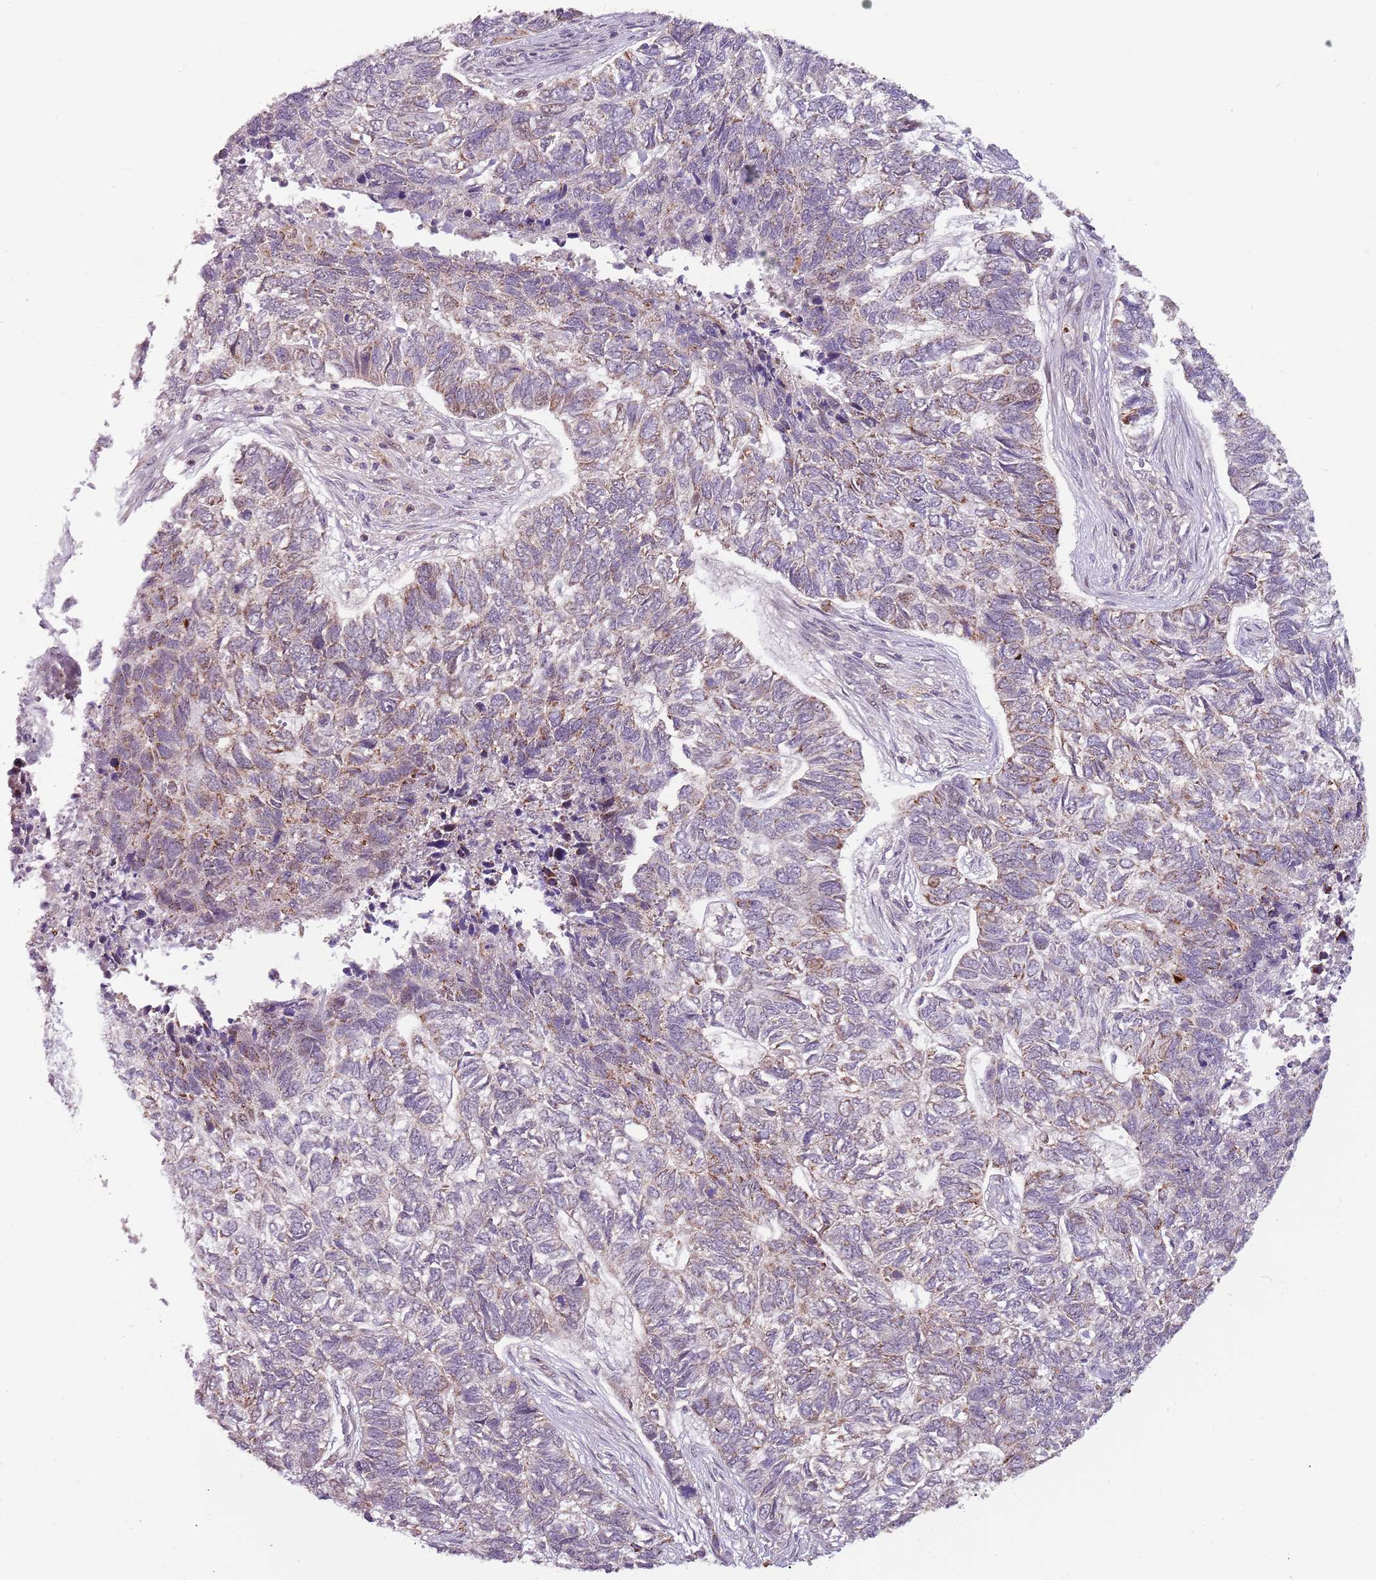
{"staining": {"intensity": "weak", "quantity": "<25%", "location": "cytoplasmic/membranous"}, "tissue": "skin cancer", "cell_type": "Tumor cells", "image_type": "cancer", "snomed": [{"axis": "morphology", "description": "Basal cell carcinoma"}, {"axis": "topography", "description": "Skin"}], "caption": "A high-resolution micrograph shows immunohistochemistry staining of skin cancer (basal cell carcinoma), which demonstrates no significant expression in tumor cells.", "gene": "ULK3", "patient": {"sex": "female", "age": 65}}